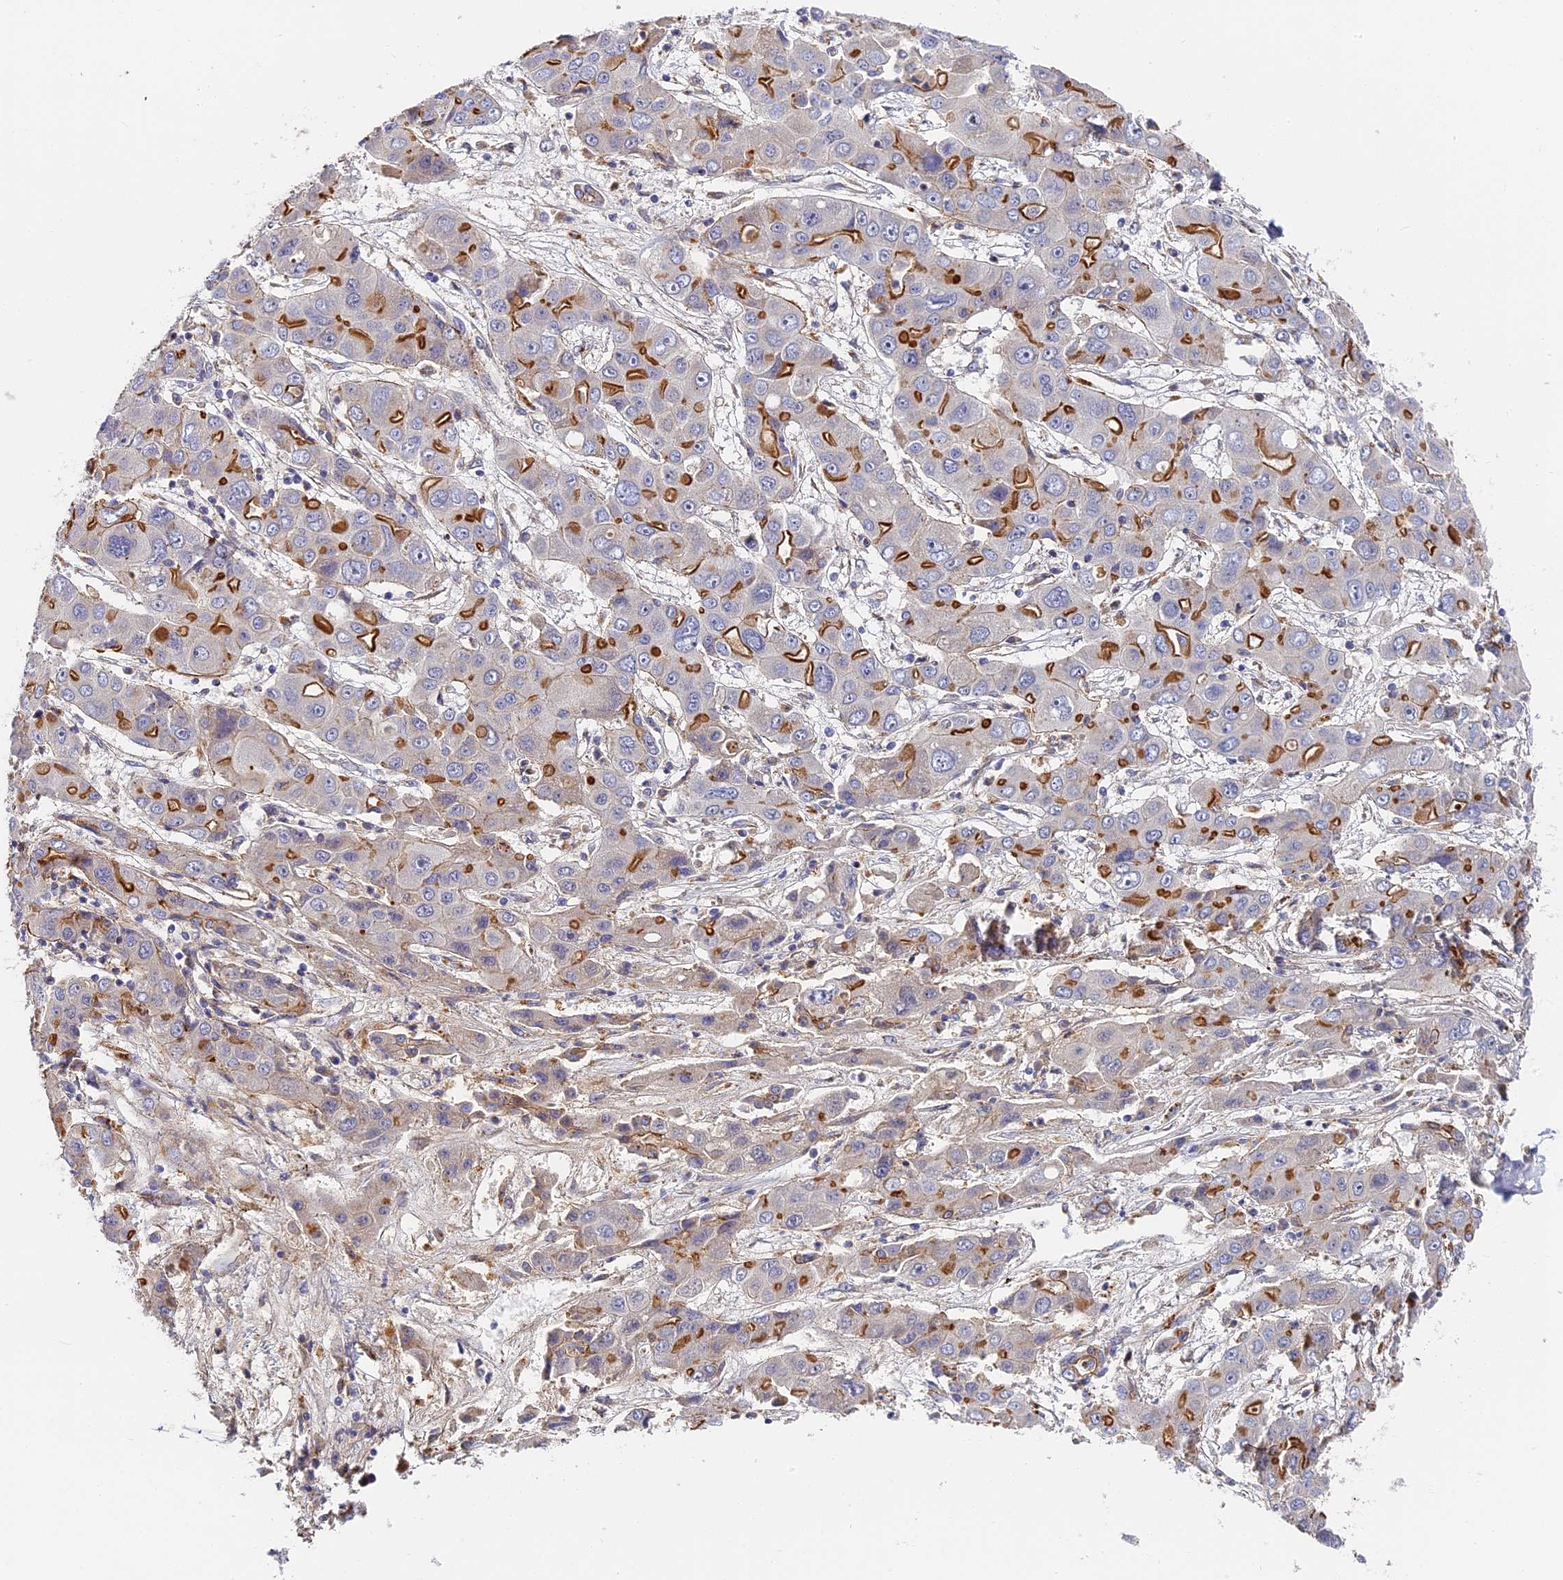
{"staining": {"intensity": "moderate", "quantity": "25%-75%", "location": "cytoplasmic/membranous"}, "tissue": "liver cancer", "cell_type": "Tumor cells", "image_type": "cancer", "snomed": [{"axis": "morphology", "description": "Cholangiocarcinoma"}, {"axis": "topography", "description": "Liver"}], "caption": "Liver cancer stained with a brown dye demonstrates moderate cytoplasmic/membranous positive positivity in approximately 25%-75% of tumor cells.", "gene": "MISP3", "patient": {"sex": "male", "age": 67}}